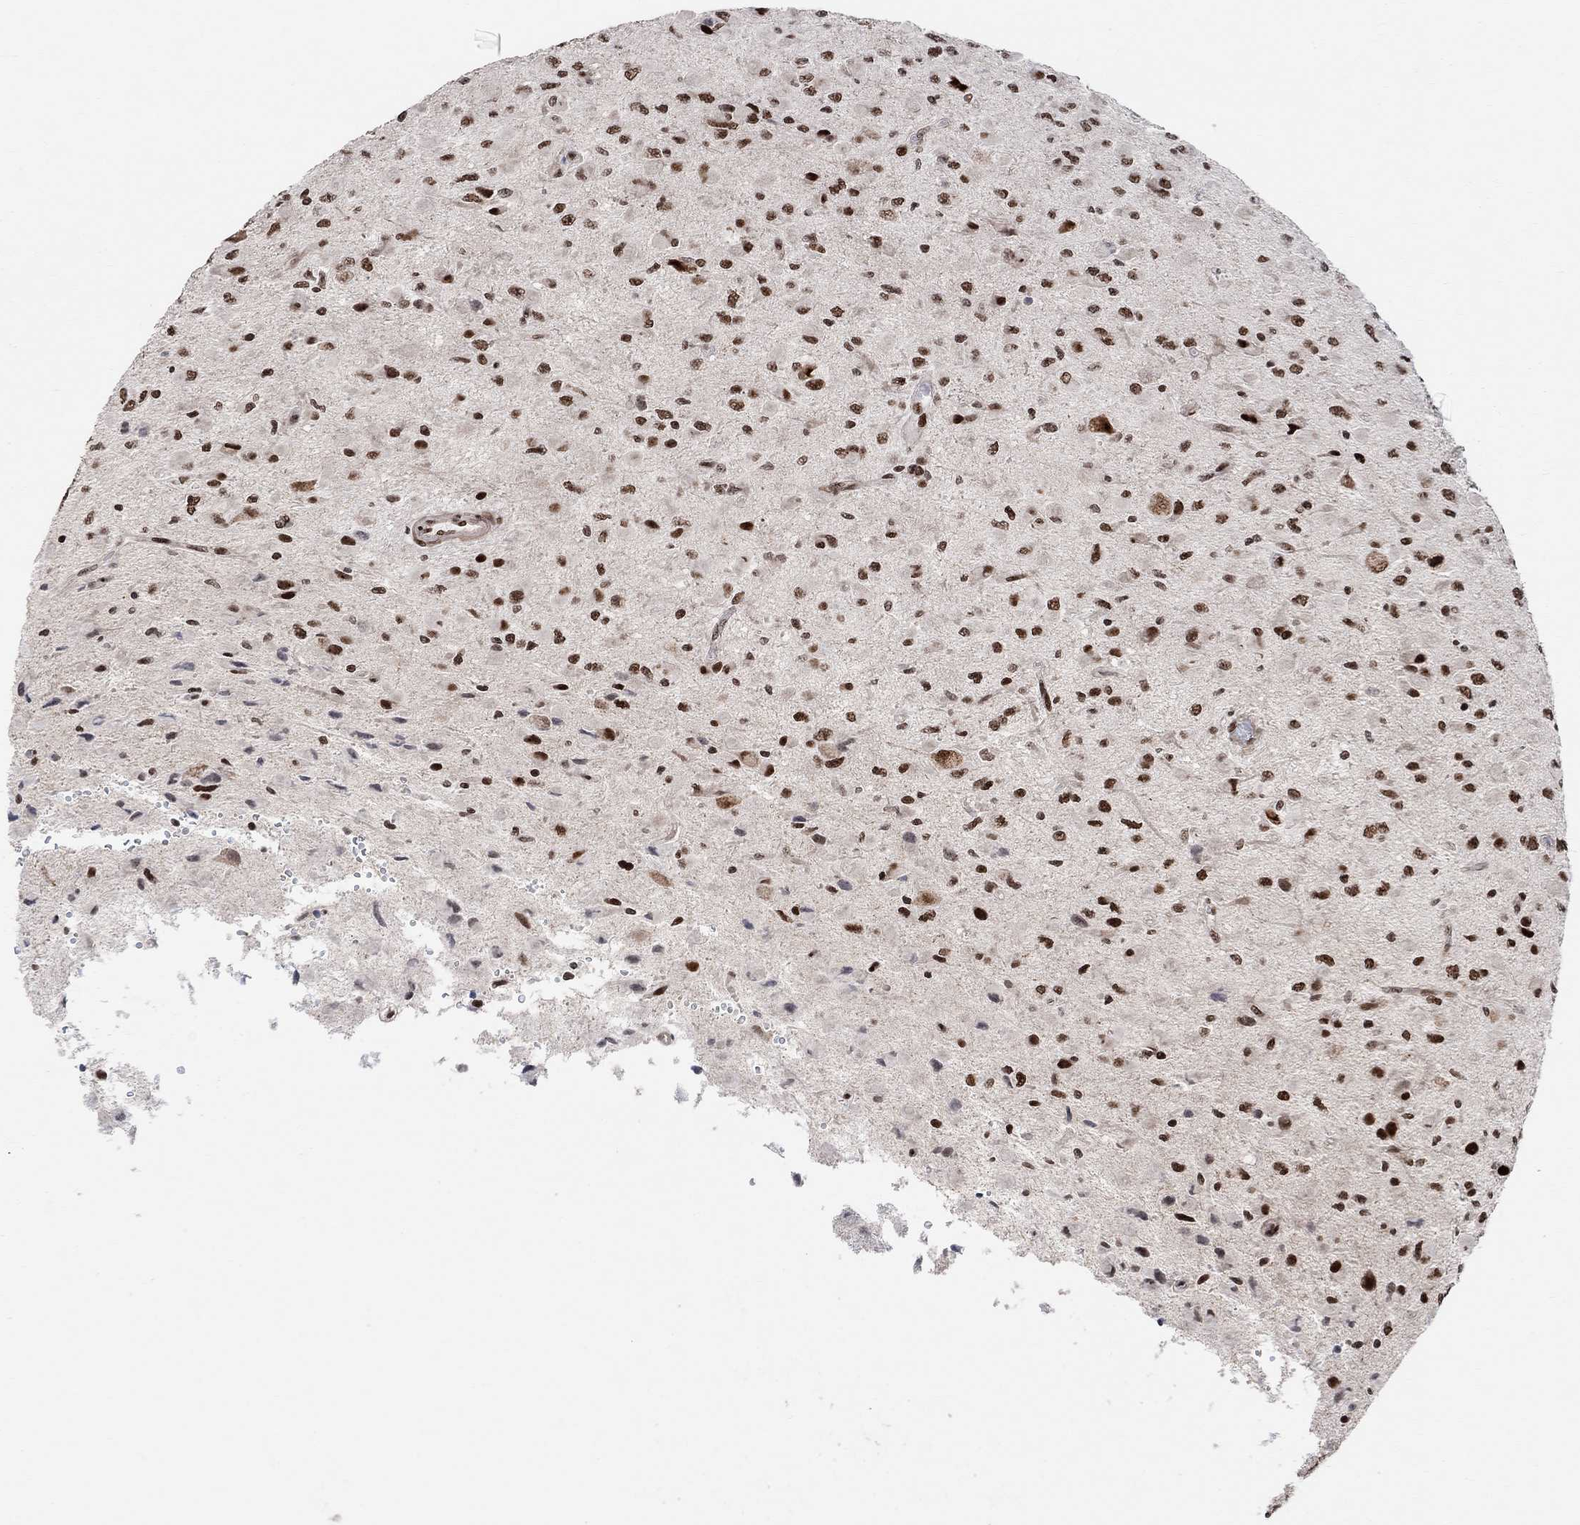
{"staining": {"intensity": "strong", "quantity": ">75%", "location": "nuclear"}, "tissue": "glioma", "cell_type": "Tumor cells", "image_type": "cancer", "snomed": [{"axis": "morphology", "description": "Glioma, malignant, High grade"}, {"axis": "topography", "description": "Cerebral cortex"}], "caption": "Protein expression analysis of human malignant glioma (high-grade) reveals strong nuclear expression in approximately >75% of tumor cells.", "gene": "E4F1", "patient": {"sex": "male", "age": 35}}